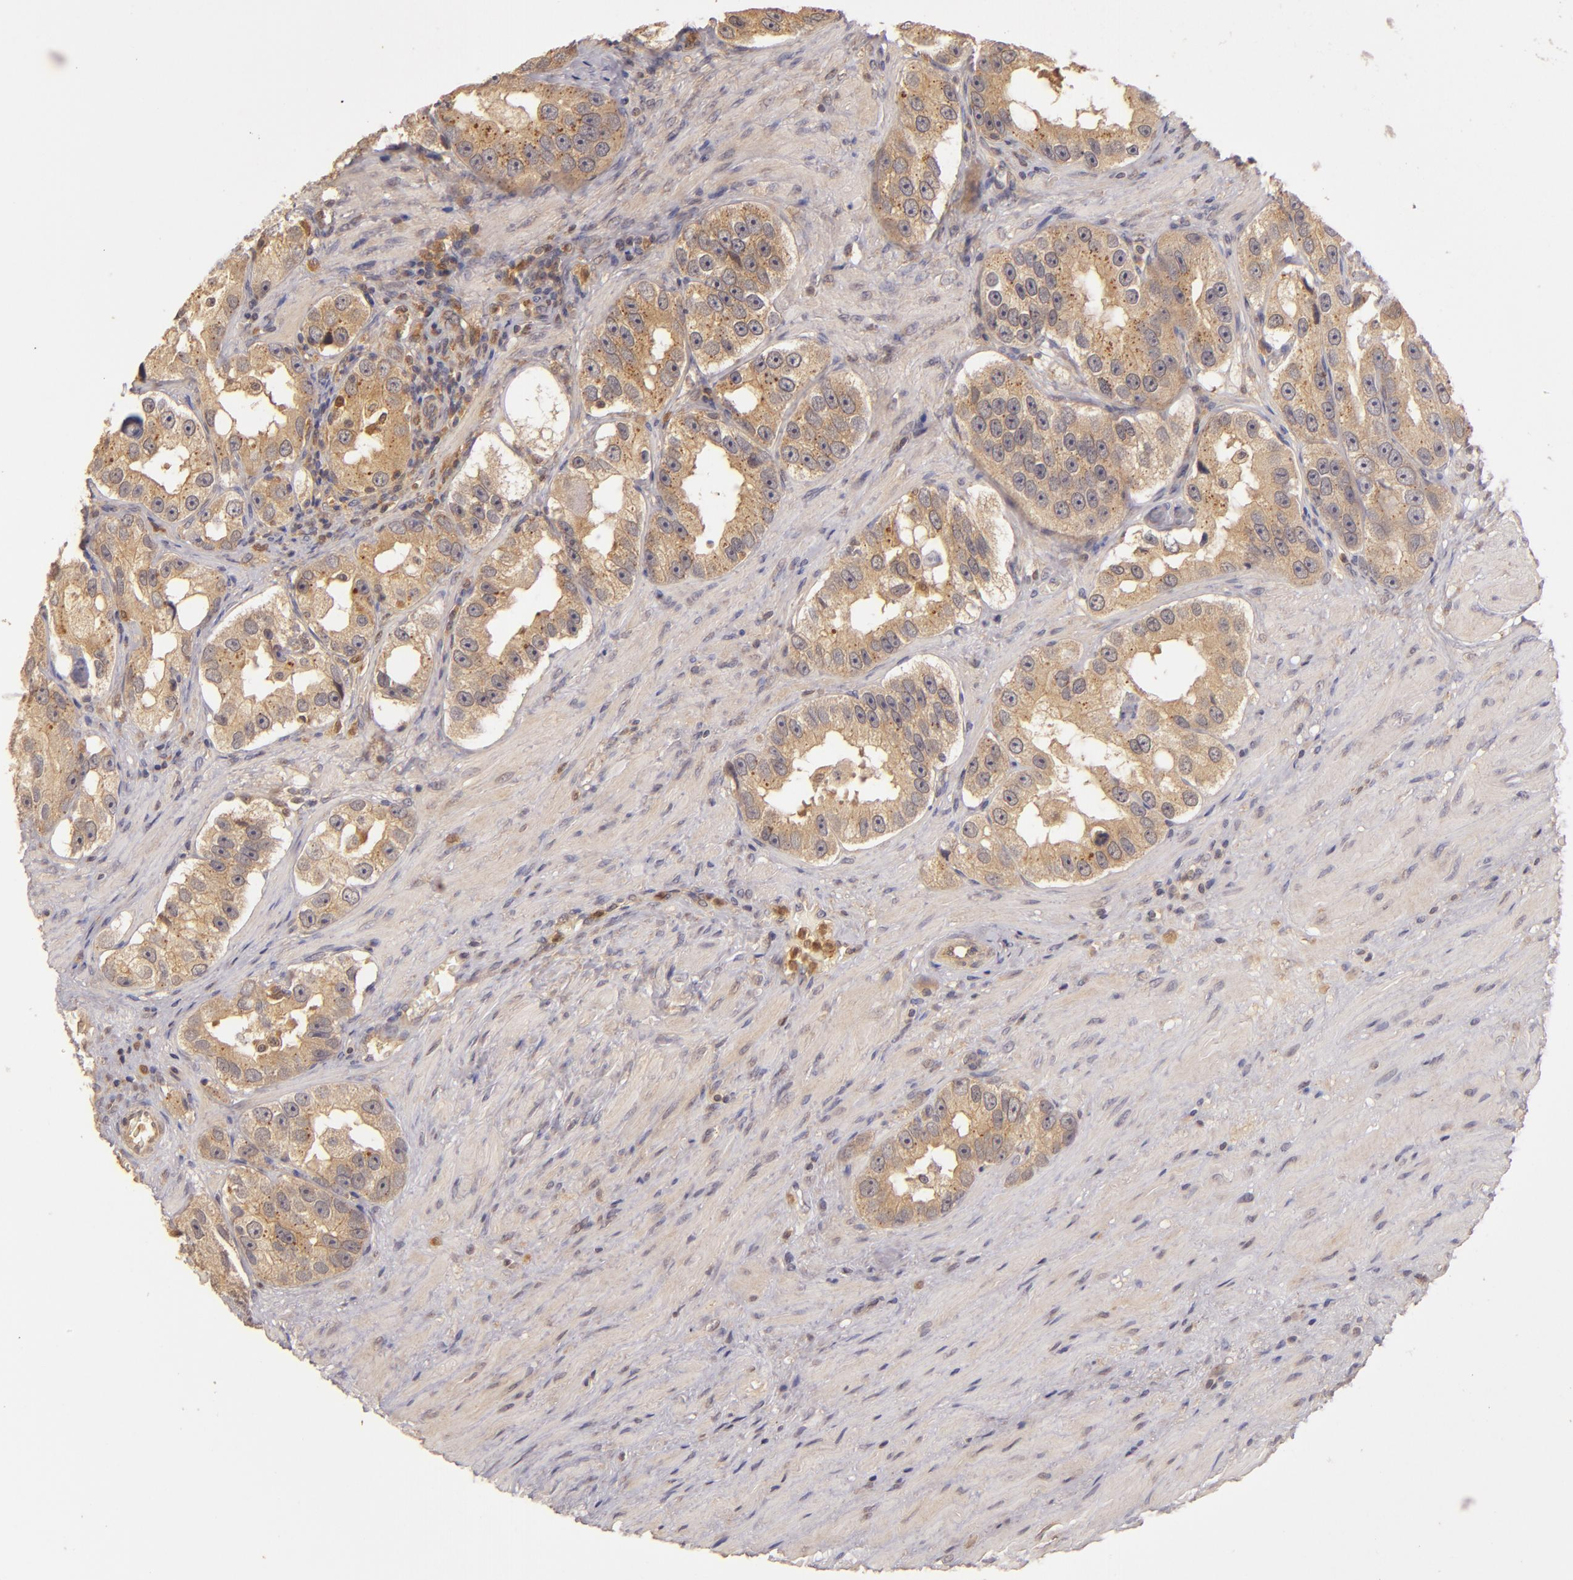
{"staining": {"intensity": "strong", "quantity": ">75%", "location": "cytoplasmic/membranous"}, "tissue": "prostate cancer", "cell_type": "Tumor cells", "image_type": "cancer", "snomed": [{"axis": "morphology", "description": "Adenocarcinoma, High grade"}, {"axis": "topography", "description": "Prostate"}], "caption": "Approximately >75% of tumor cells in human prostate cancer (adenocarcinoma (high-grade)) show strong cytoplasmic/membranous protein positivity as visualized by brown immunohistochemical staining.", "gene": "PRKCD", "patient": {"sex": "male", "age": 63}}